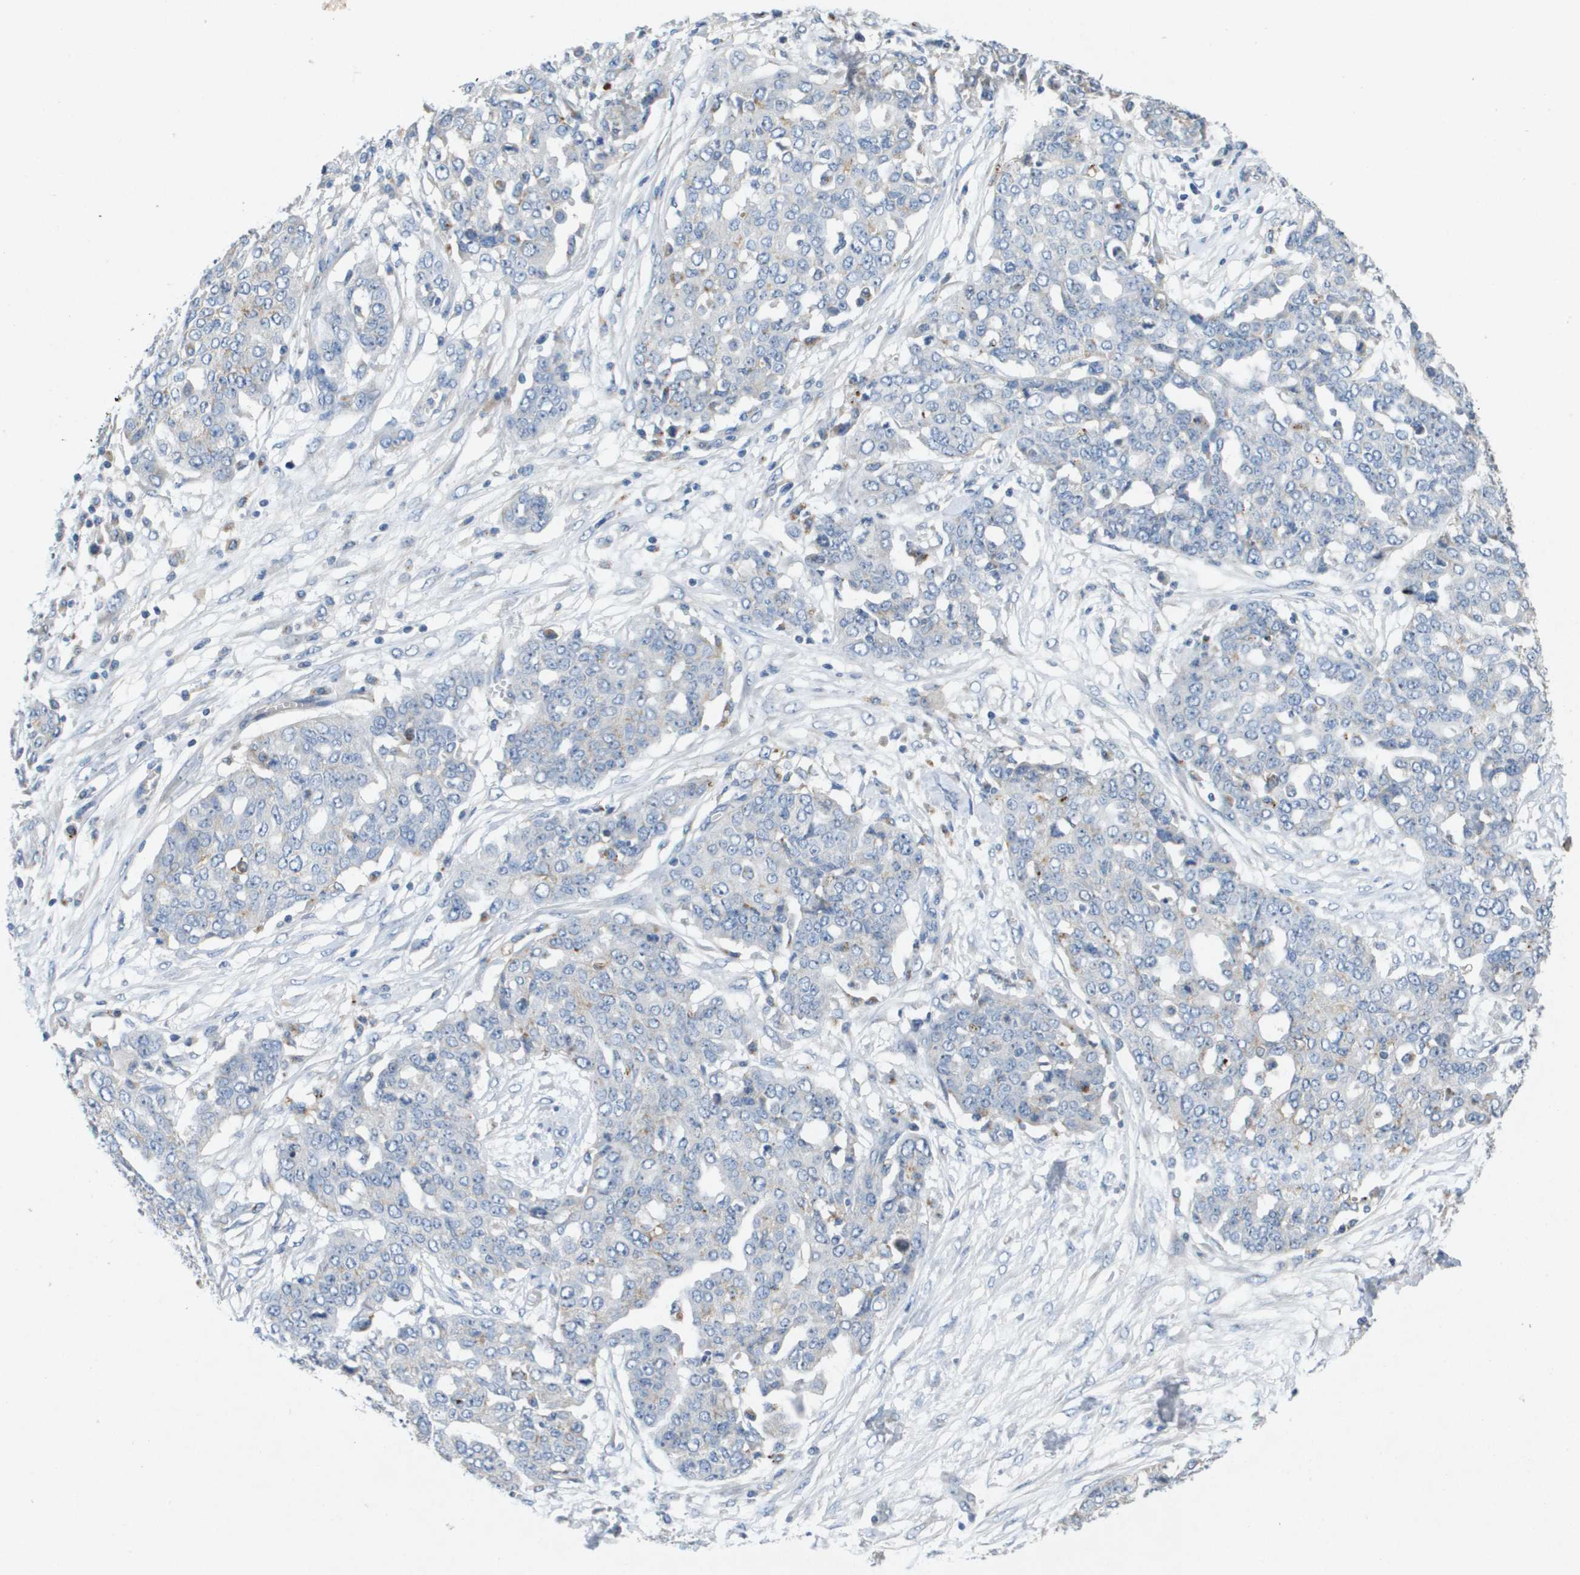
{"staining": {"intensity": "negative", "quantity": "none", "location": "none"}, "tissue": "ovarian cancer", "cell_type": "Tumor cells", "image_type": "cancer", "snomed": [{"axis": "morphology", "description": "Cystadenocarcinoma, serous, NOS"}, {"axis": "topography", "description": "Soft tissue"}, {"axis": "topography", "description": "Ovary"}], "caption": "Immunohistochemistry (IHC) image of neoplastic tissue: ovarian cancer (serous cystadenocarcinoma) stained with DAB shows no significant protein positivity in tumor cells.", "gene": "B3GNT5", "patient": {"sex": "female", "age": 57}}